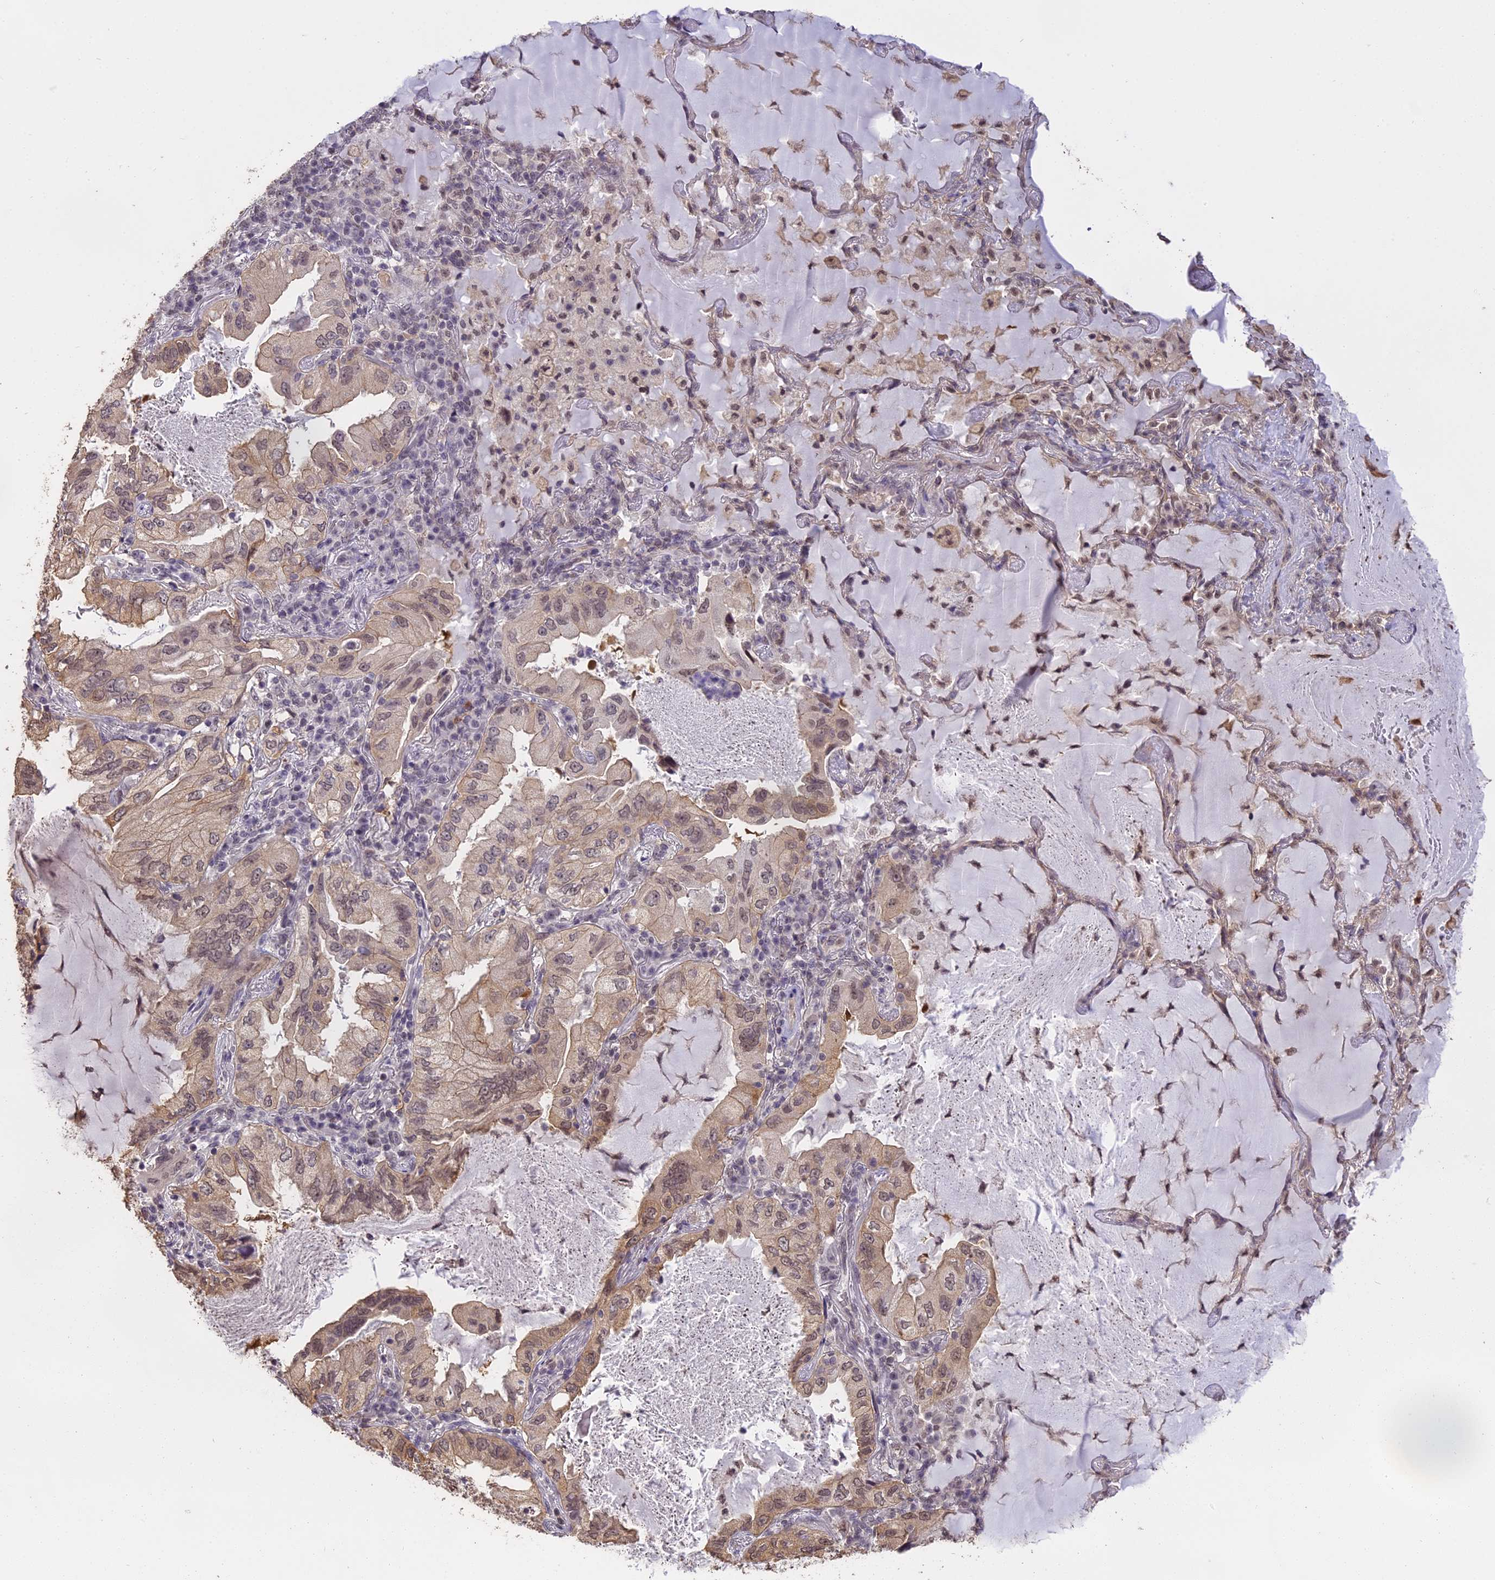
{"staining": {"intensity": "weak", "quantity": ">75%", "location": "cytoplasmic/membranous,nuclear"}, "tissue": "lung cancer", "cell_type": "Tumor cells", "image_type": "cancer", "snomed": [{"axis": "morphology", "description": "Adenocarcinoma, NOS"}, {"axis": "topography", "description": "Lung"}], "caption": "A brown stain shows weak cytoplasmic/membranous and nuclear positivity of a protein in adenocarcinoma (lung) tumor cells.", "gene": "TIGD7", "patient": {"sex": "female", "age": 69}}